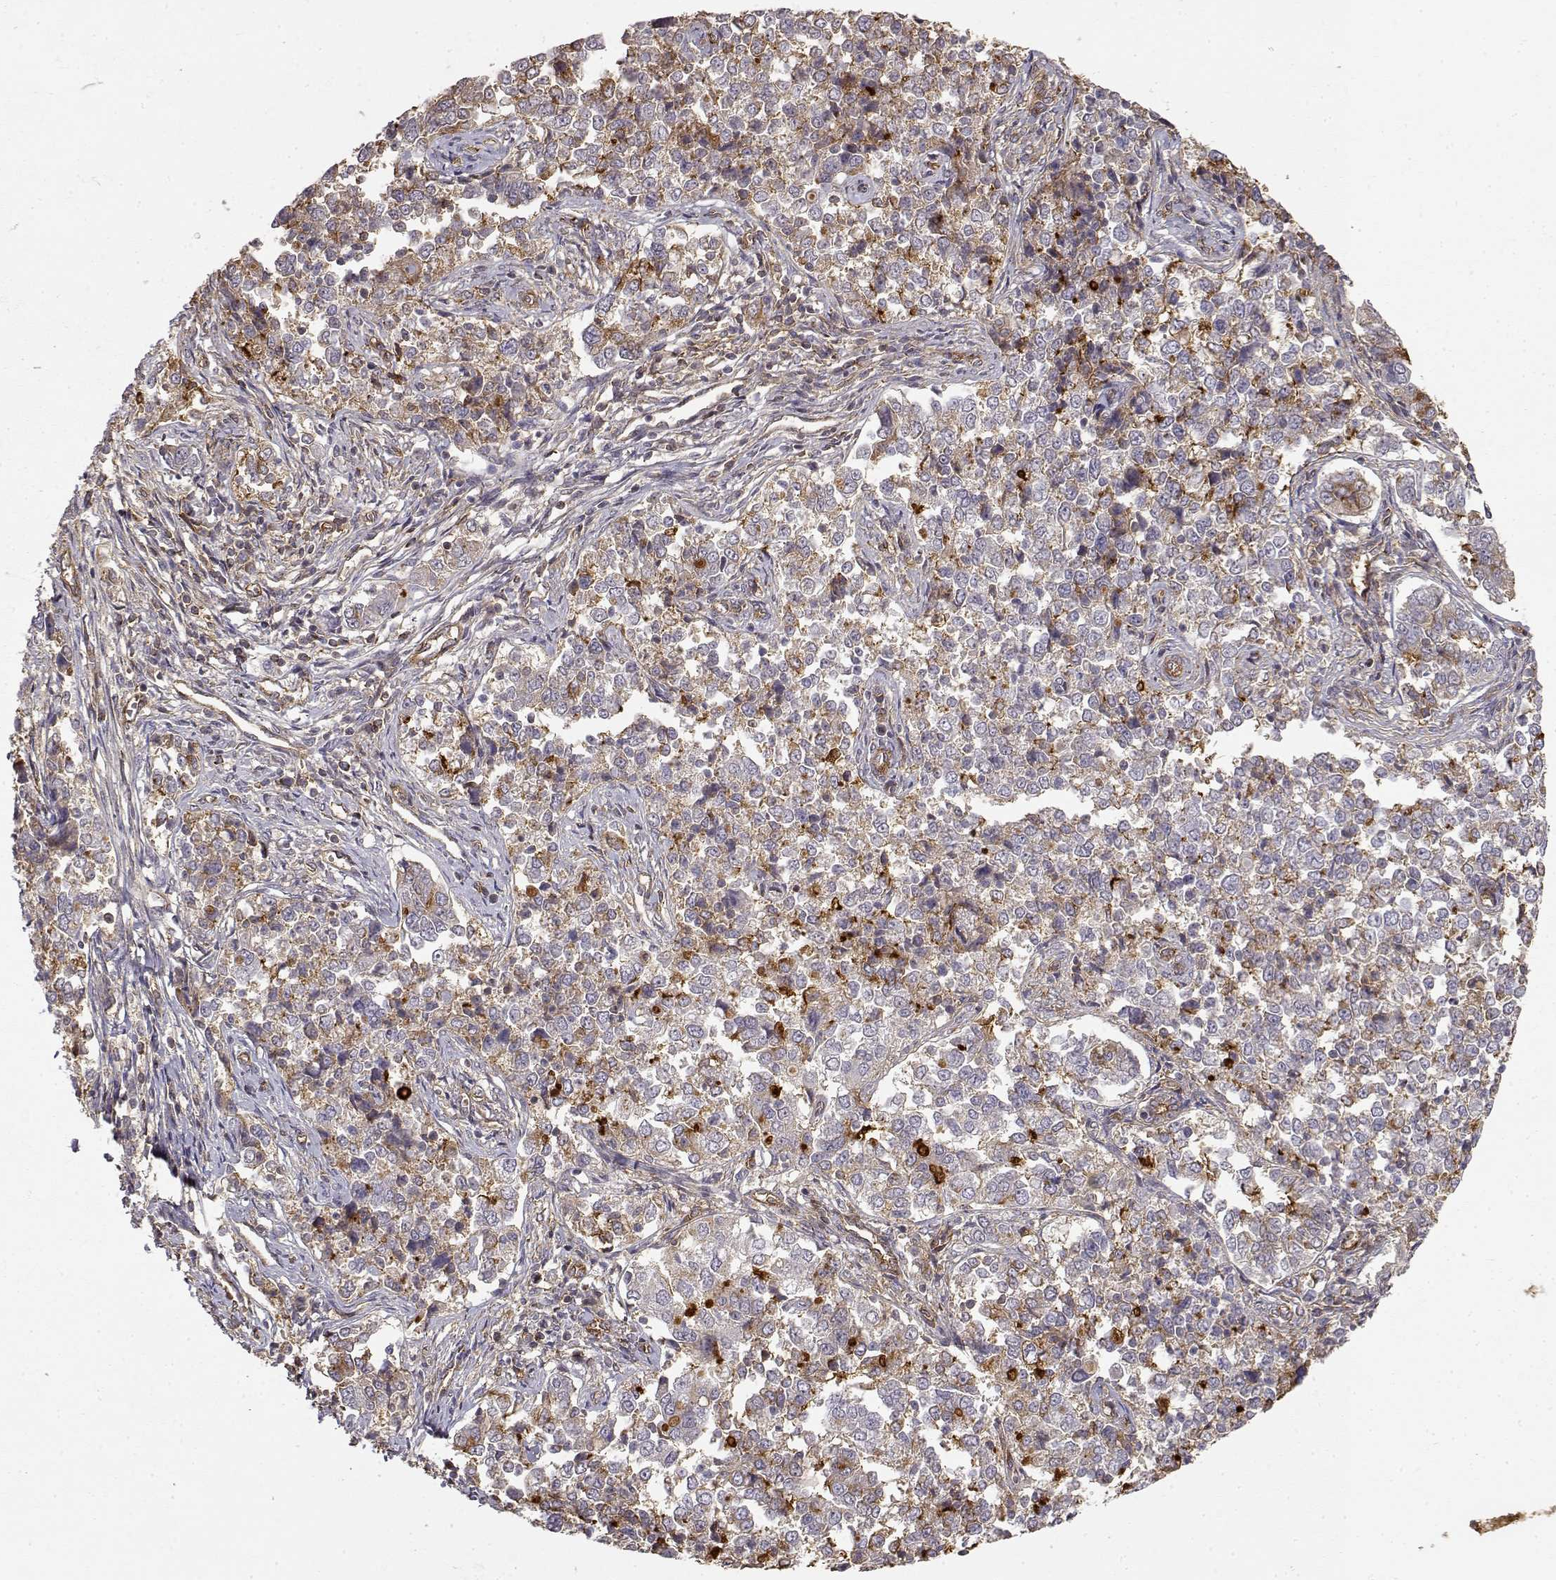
{"staining": {"intensity": "strong", "quantity": "<25%", "location": "cytoplasmic/membranous"}, "tissue": "endometrial cancer", "cell_type": "Tumor cells", "image_type": "cancer", "snomed": [{"axis": "morphology", "description": "Adenocarcinoma, NOS"}, {"axis": "topography", "description": "Endometrium"}], "caption": "This is a photomicrograph of immunohistochemistry staining of endometrial cancer (adenocarcinoma), which shows strong staining in the cytoplasmic/membranous of tumor cells.", "gene": "IFITM1", "patient": {"sex": "female", "age": 43}}